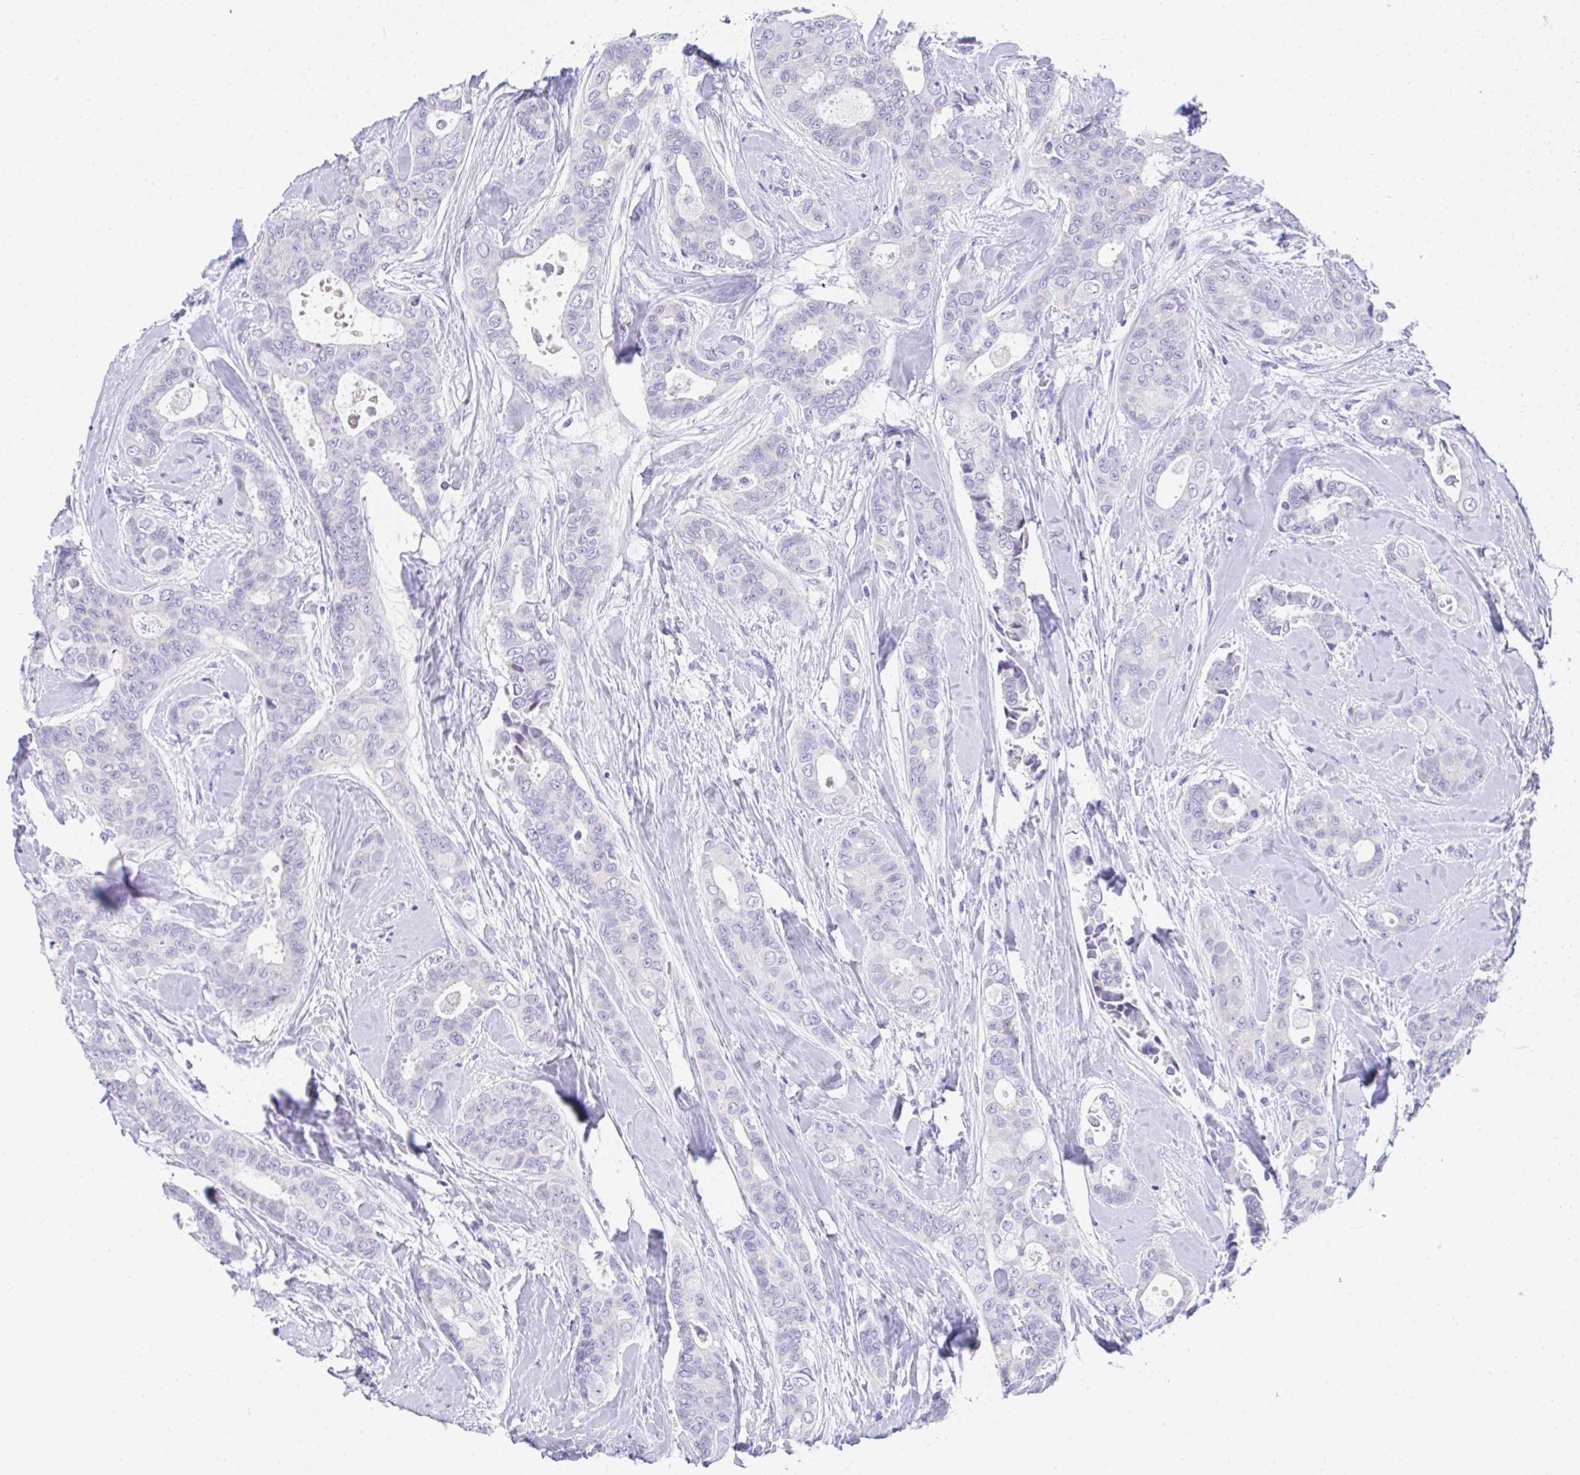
{"staining": {"intensity": "negative", "quantity": "none", "location": "none"}, "tissue": "breast cancer", "cell_type": "Tumor cells", "image_type": "cancer", "snomed": [{"axis": "morphology", "description": "Duct carcinoma"}, {"axis": "topography", "description": "Breast"}], "caption": "Immunohistochemical staining of infiltrating ductal carcinoma (breast) exhibits no significant expression in tumor cells.", "gene": "COA5", "patient": {"sex": "female", "age": 45}}